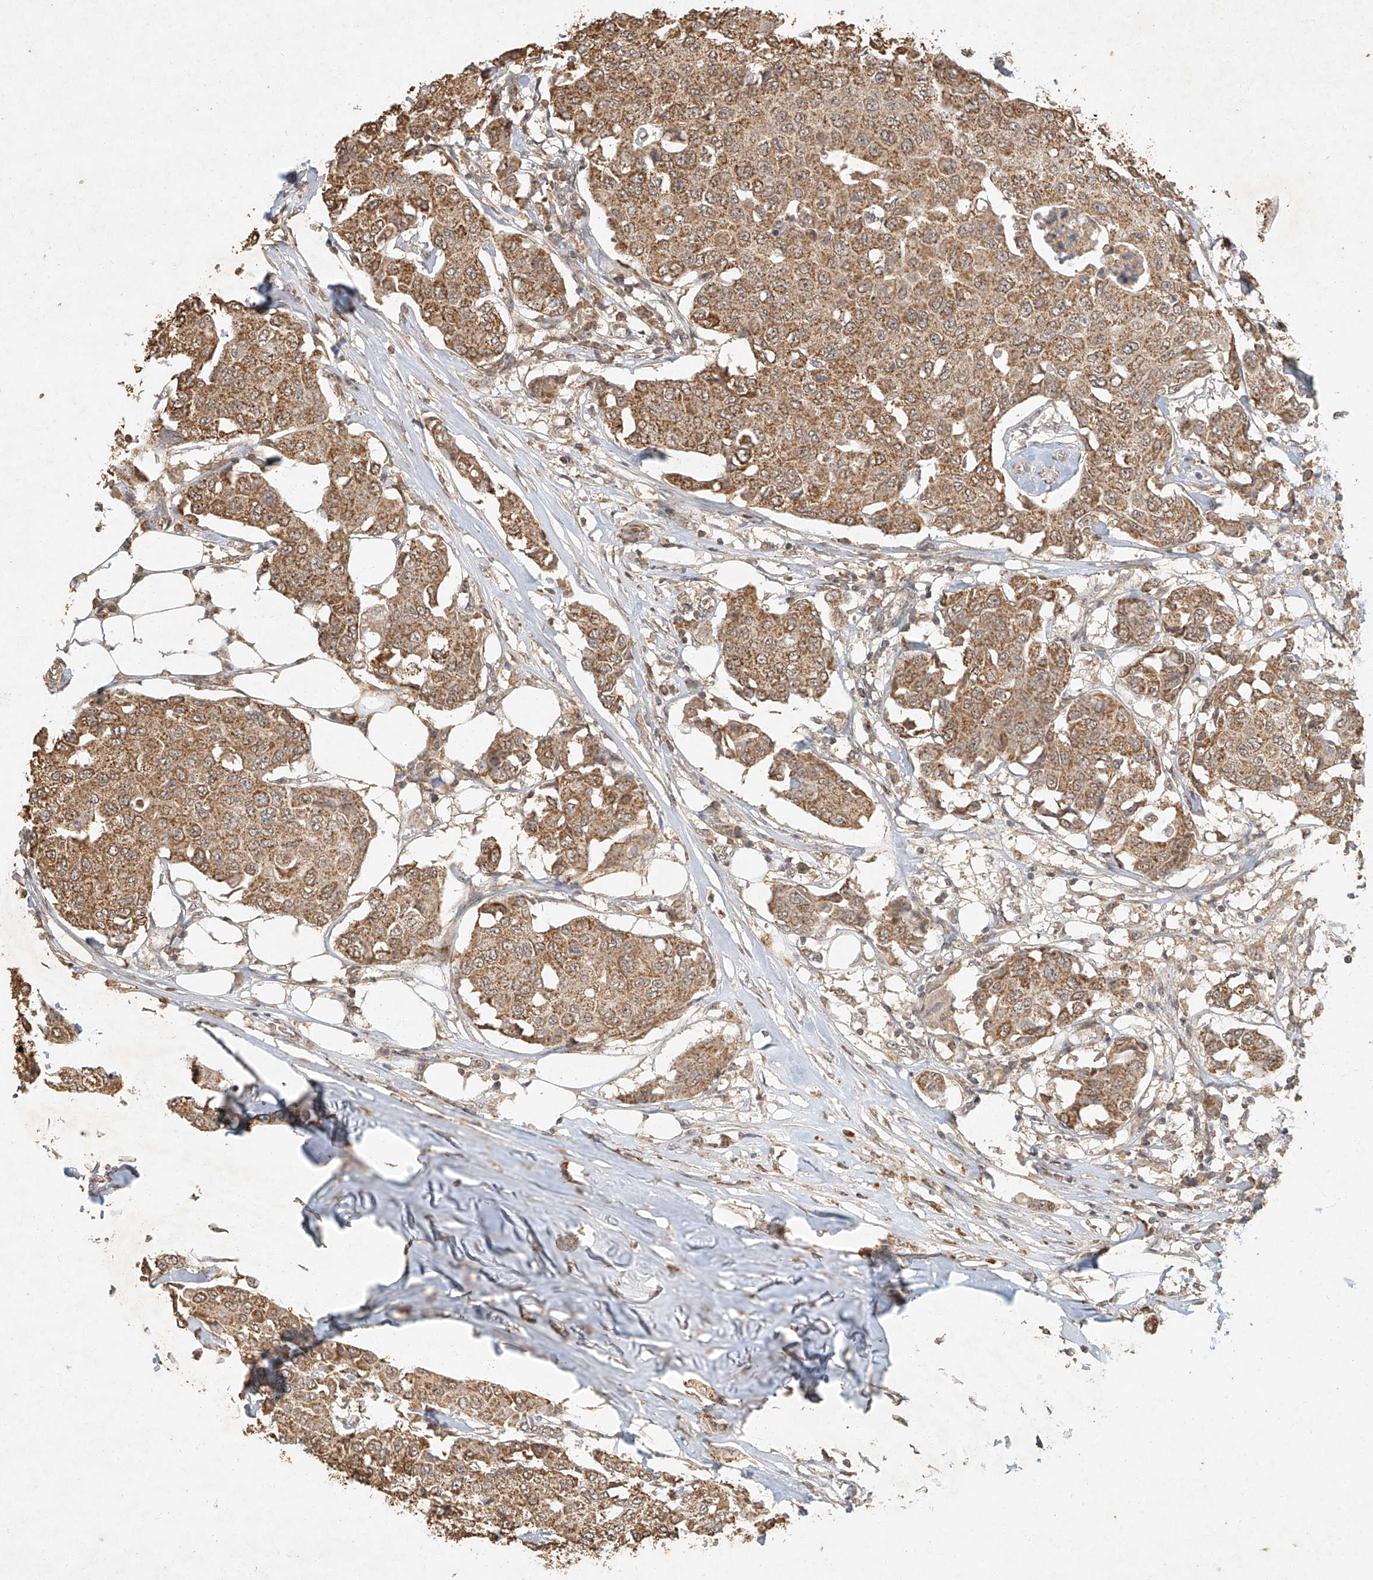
{"staining": {"intensity": "moderate", "quantity": ">75%", "location": "cytoplasmic/membranous"}, "tissue": "breast cancer", "cell_type": "Tumor cells", "image_type": "cancer", "snomed": [{"axis": "morphology", "description": "Duct carcinoma"}, {"axis": "topography", "description": "Breast"}], "caption": "The histopathology image demonstrates immunohistochemical staining of breast cancer (intraductal carcinoma). There is moderate cytoplasmic/membranous positivity is identified in approximately >75% of tumor cells.", "gene": "CXorf58", "patient": {"sex": "female", "age": 80}}